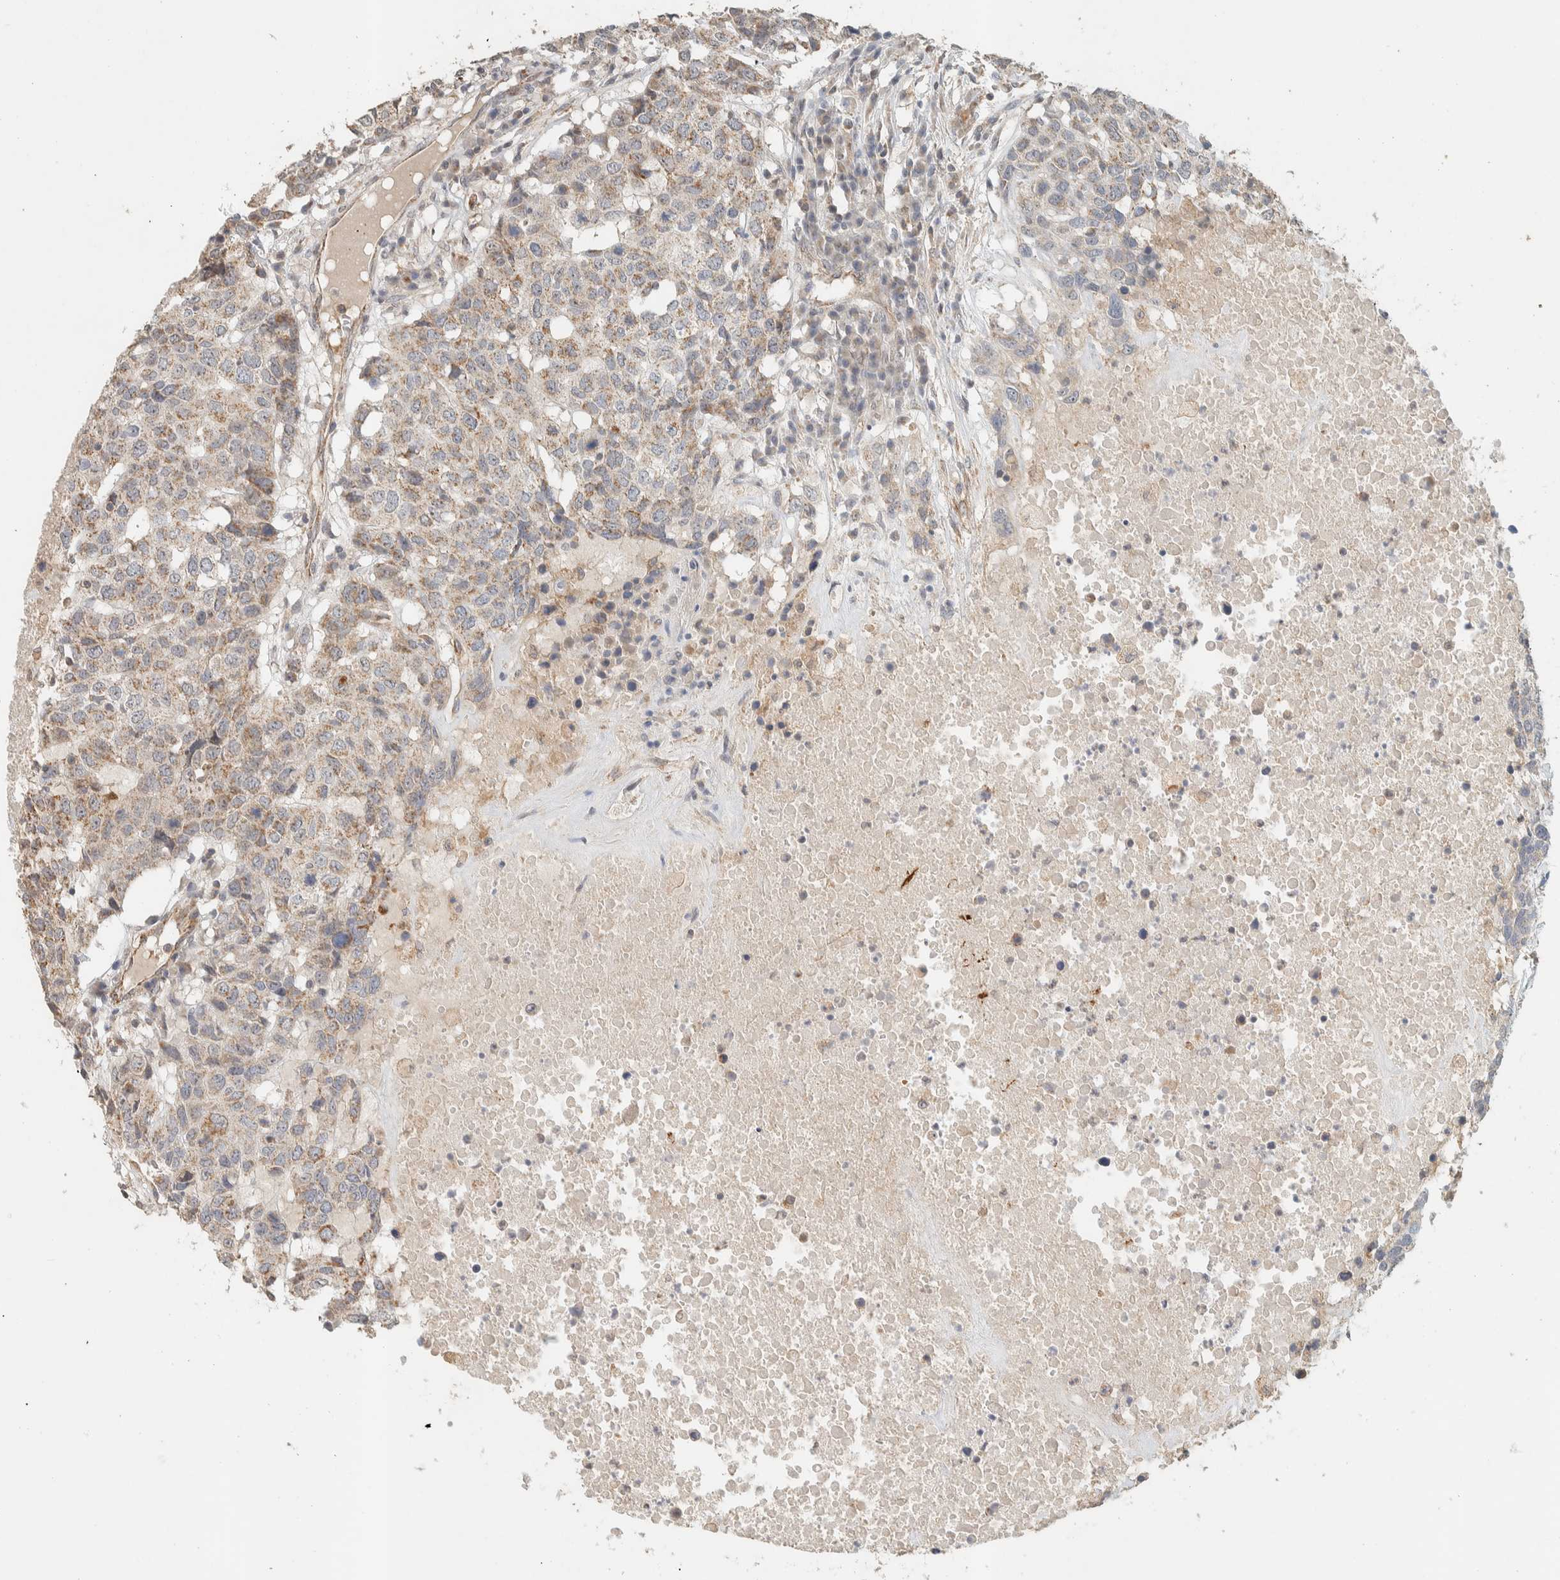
{"staining": {"intensity": "weak", "quantity": ">75%", "location": "cytoplasmic/membranous"}, "tissue": "head and neck cancer", "cell_type": "Tumor cells", "image_type": "cancer", "snomed": [{"axis": "morphology", "description": "Squamous cell carcinoma, NOS"}, {"axis": "topography", "description": "Head-Neck"}], "caption": "An IHC micrograph of tumor tissue is shown. Protein staining in brown highlights weak cytoplasmic/membranous positivity in head and neck squamous cell carcinoma within tumor cells.", "gene": "PDE7B", "patient": {"sex": "male", "age": 66}}